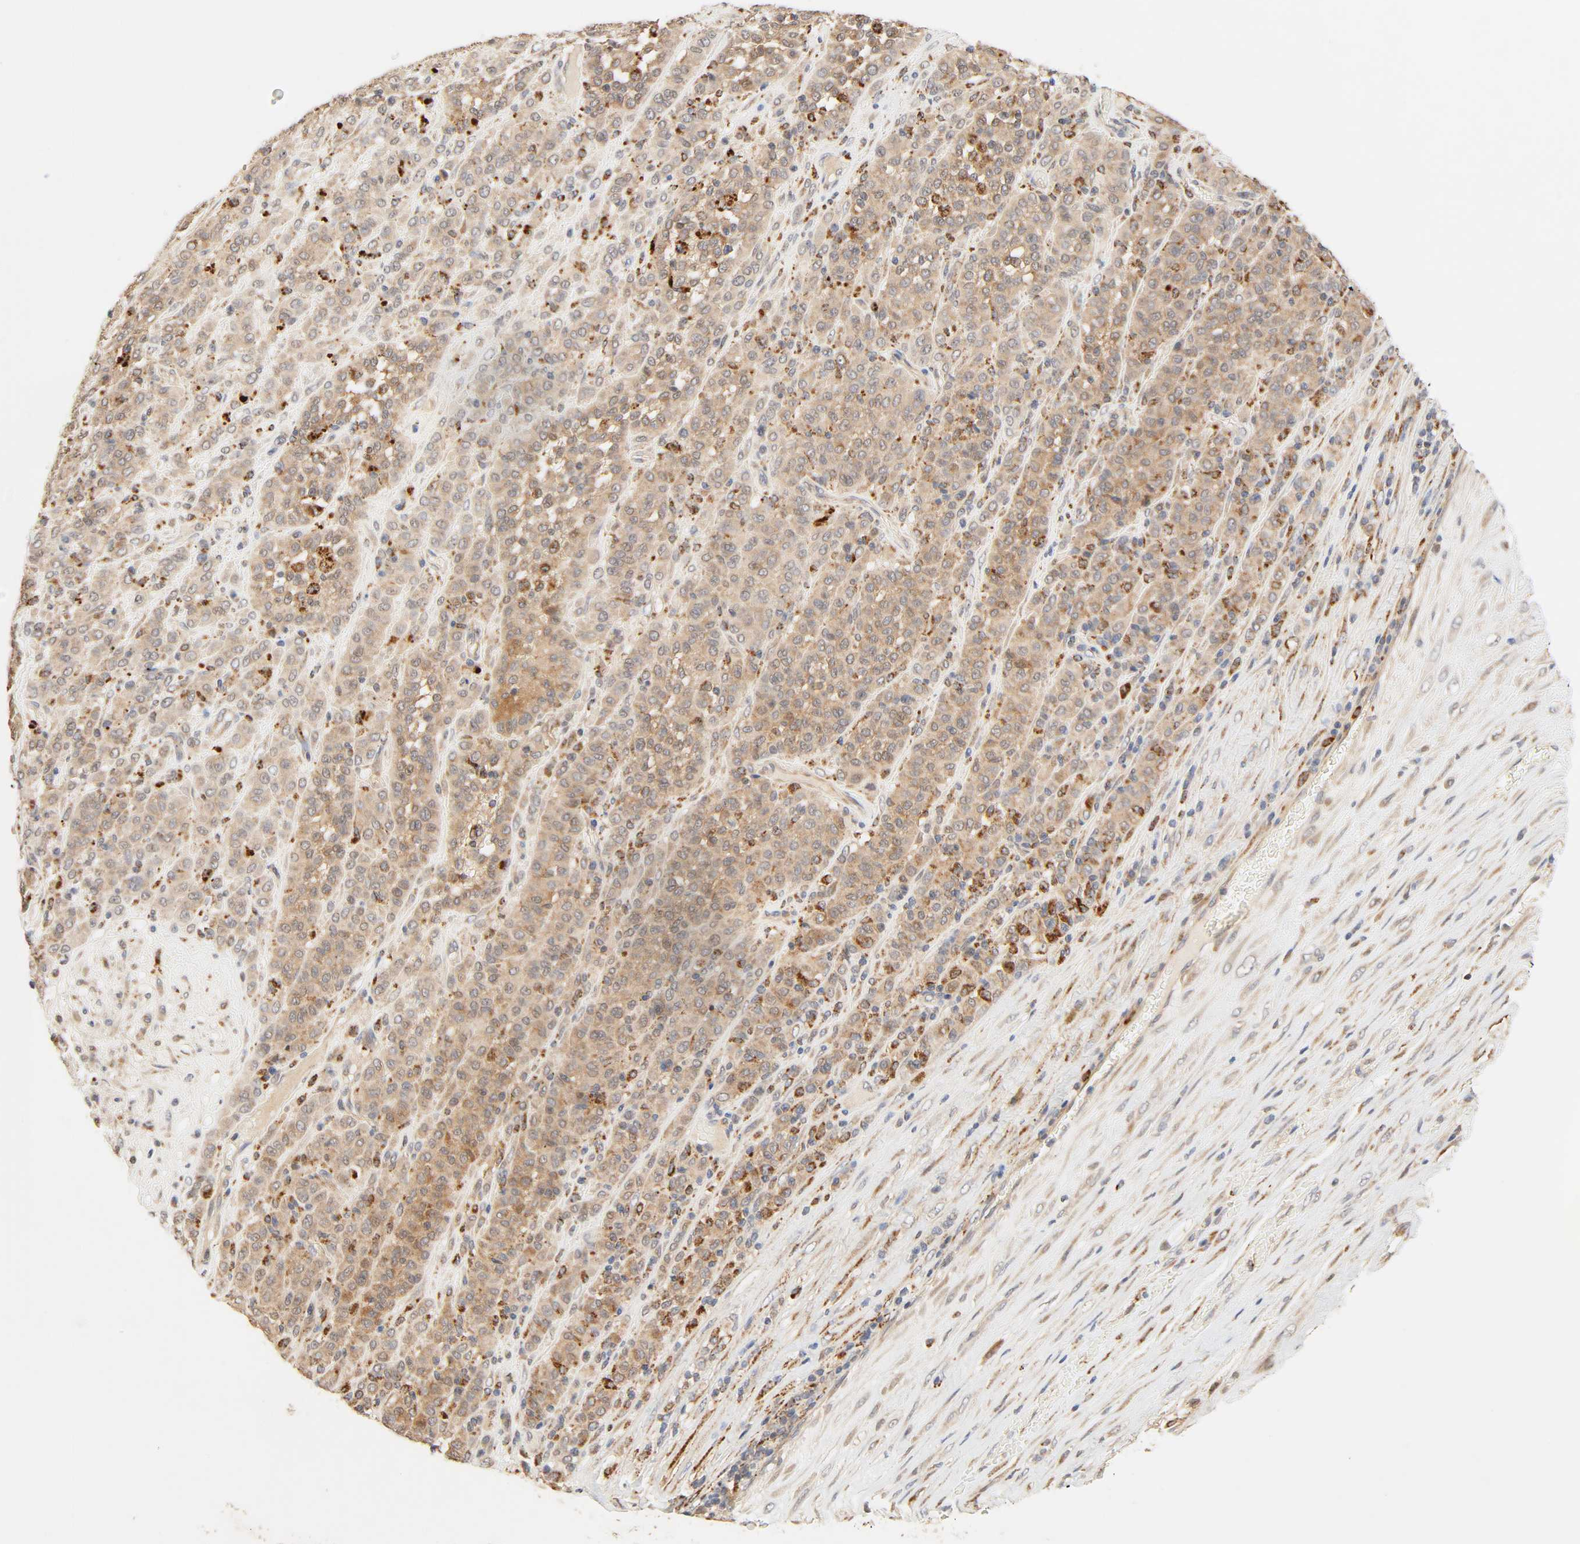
{"staining": {"intensity": "moderate", "quantity": ">75%", "location": "cytoplasmic/membranous"}, "tissue": "melanoma", "cell_type": "Tumor cells", "image_type": "cancer", "snomed": [{"axis": "morphology", "description": "Malignant melanoma, Metastatic site"}, {"axis": "topography", "description": "Pancreas"}], "caption": "This histopathology image demonstrates immunohistochemistry staining of melanoma, with medium moderate cytoplasmic/membranous expression in about >75% of tumor cells.", "gene": "MAPK6", "patient": {"sex": "female", "age": 30}}